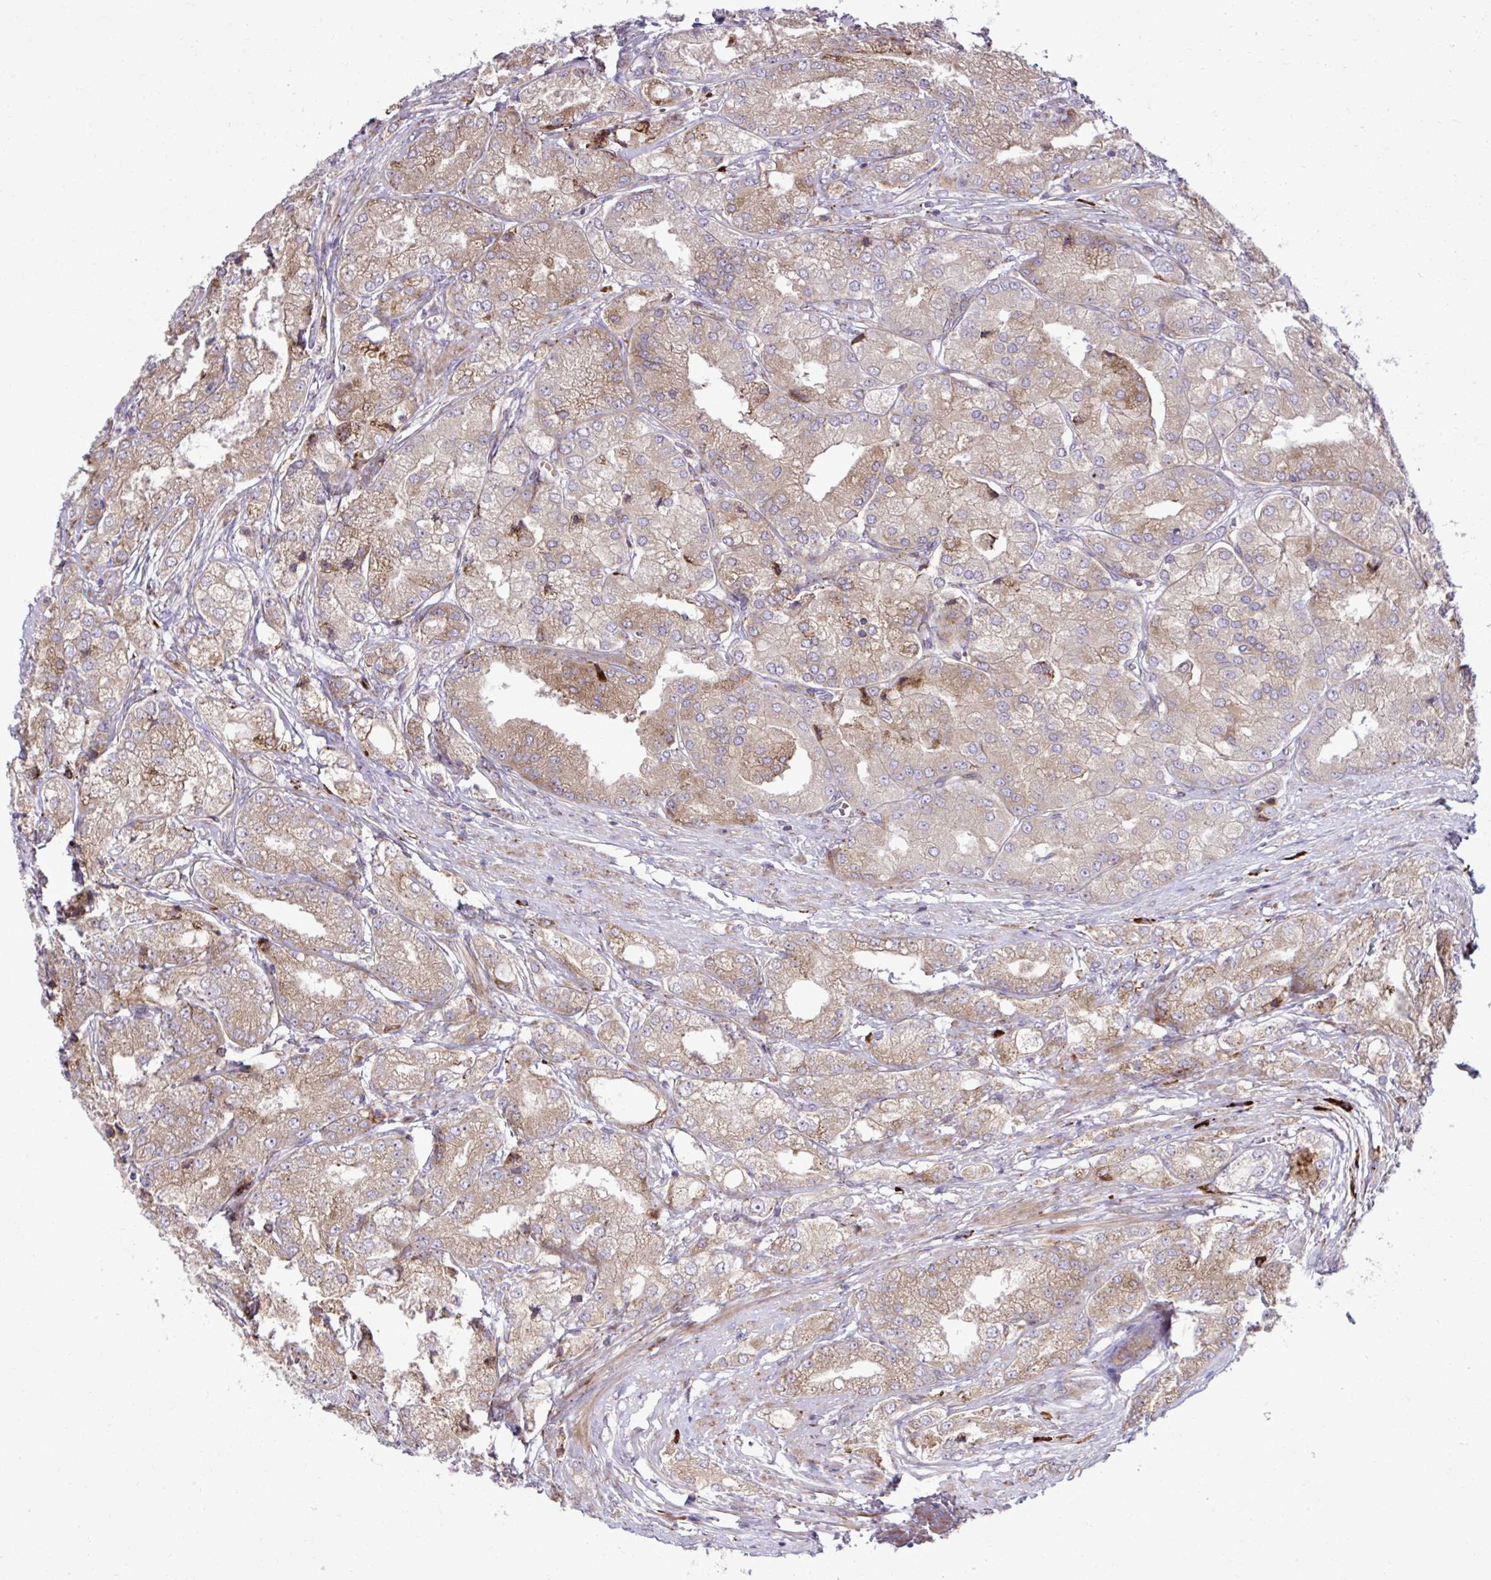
{"staining": {"intensity": "weak", "quantity": "25%-75%", "location": "cytoplasmic/membranous"}, "tissue": "prostate cancer", "cell_type": "Tumor cells", "image_type": "cancer", "snomed": [{"axis": "morphology", "description": "Adenocarcinoma, High grade"}, {"axis": "topography", "description": "Prostate"}], "caption": "Prostate high-grade adenocarcinoma stained with a protein marker shows weak staining in tumor cells.", "gene": "LIMS1", "patient": {"sex": "male", "age": 61}}